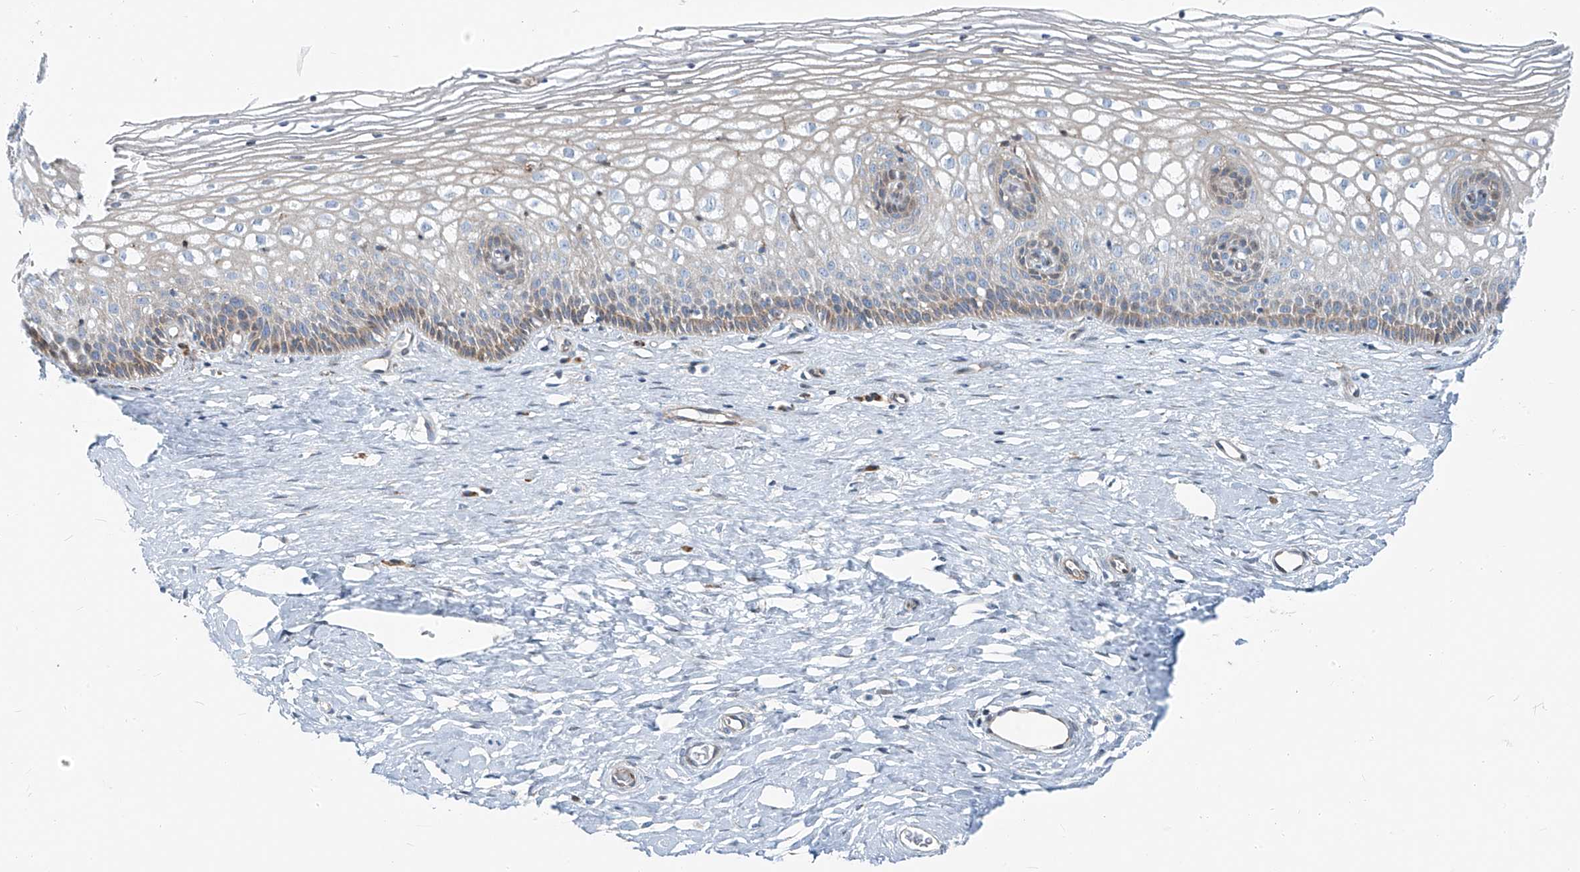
{"staining": {"intensity": "moderate", "quantity": "25%-75%", "location": "cytoplasmic/membranous"}, "tissue": "cervix", "cell_type": "Glandular cells", "image_type": "normal", "snomed": [{"axis": "morphology", "description": "Normal tissue, NOS"}, {"axis": "topography", "description": "Cervix"}], "caption": "There is medium levels of moderate cytoplasmic/membranous staining in glandular cells of benign cervix, as demonstrated by immunohistochemical staining (brown color).", "gene": "HIC2", "patient": {"sex": "female", "age": 33}}